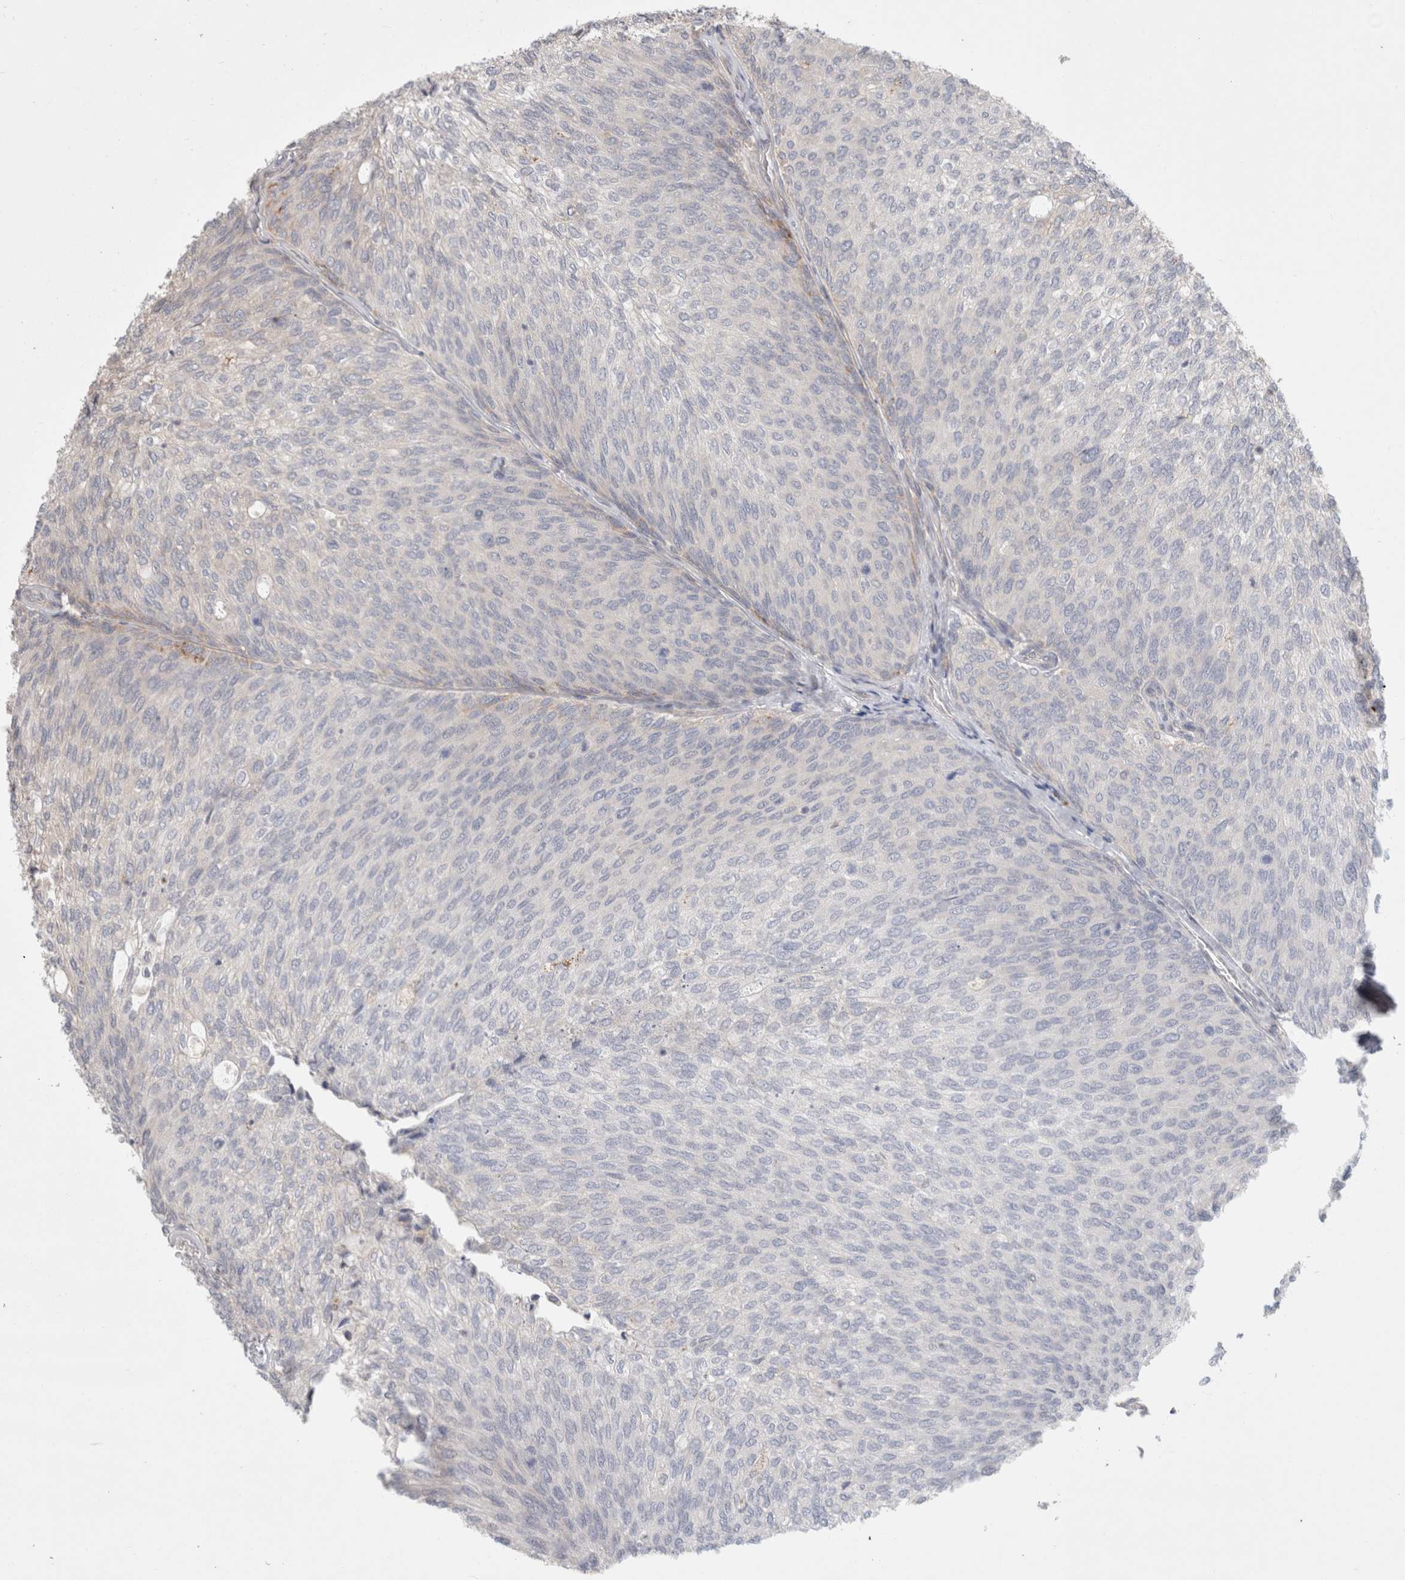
{"staining": {"intensity": "weak", "quantity": "<25%", "location": "cytoplasmic/membranous"}, "tissue": "urothelial cancer", "cell_type": "Tumor cells", "image_type": "cancer", "snomed": [{"axis": "morphology", "description": "Urothelial carcinoma, Low grade"}, {"axis": "topography", "description": "Urinary bladder"}], "caption": "High power microscopy histopathology image of an immunohistochemistry (IHC) histopathology image of urothelial carcinoma (low-grade), revealing no significant expression in tumor cells.", "gene": "HROB", "patient": {"sex": "female", "age": 79}}